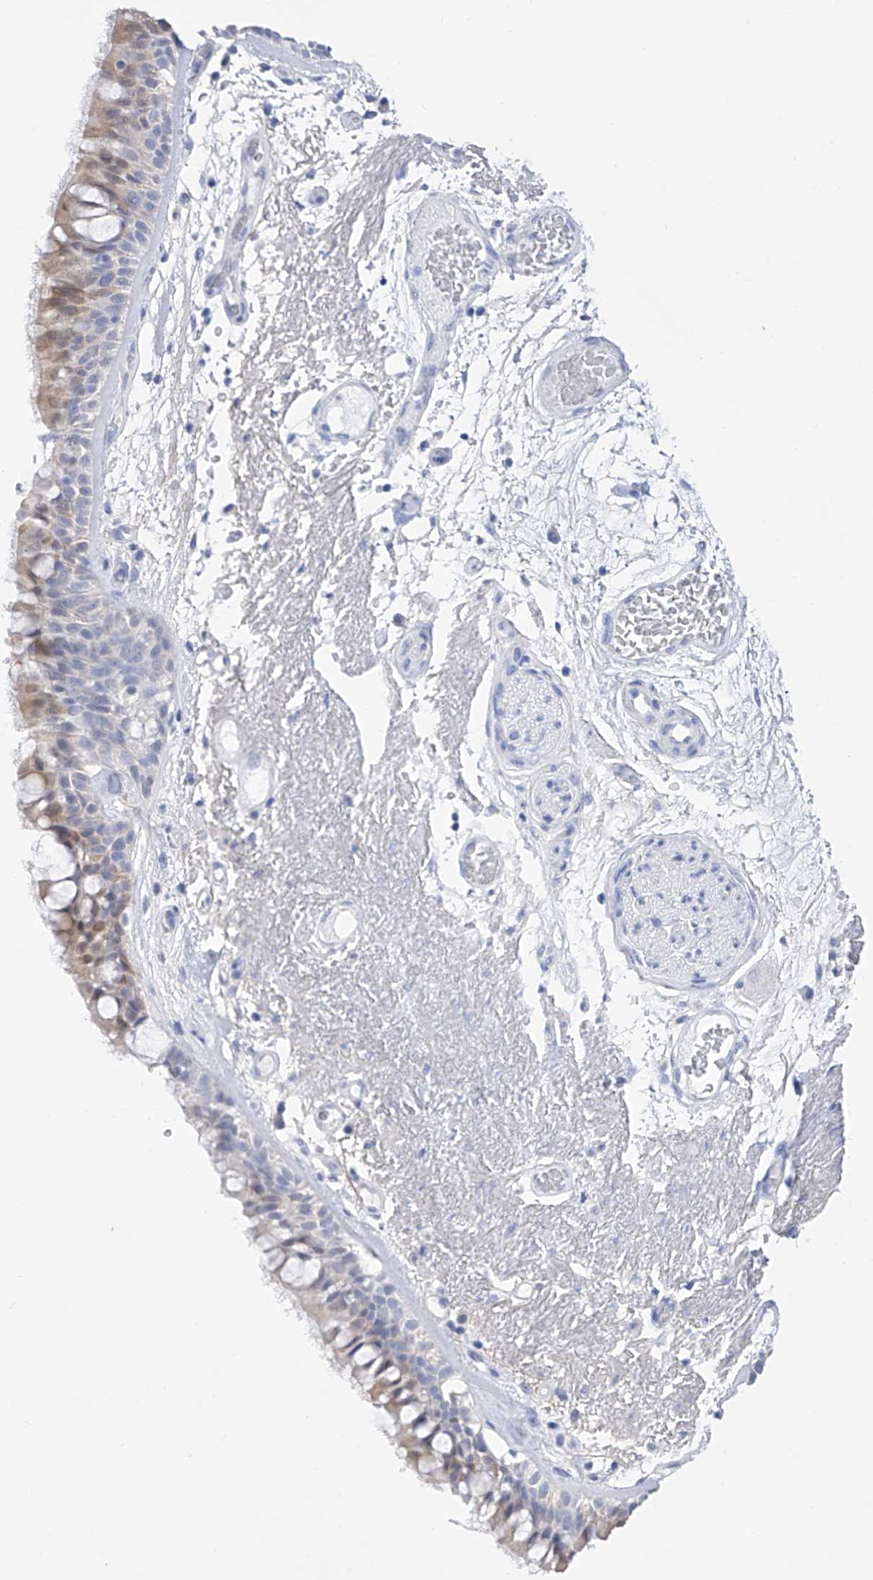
{"staining": {"intensity": "weak", "quantity": "<25%", "location": "cytoplasmic/membranous"}, "tissue": "bronchus", "cell_type": "Respiratory epithelial cells", "image_type": "normal", "snomed": [{"axis": "morphology", "description": "Normal tissue, NOS"}, {"axis": "morphology", "description": "Squamous cell carcinoma, NOS"}, {"axis": "topography", "description": "Lymph node"}, {"axis": "topography", "description": "Bronchus"}, {"axis": "topography", "description": "Lung"}], "caption": "Immunohistochemistry (IHC) image of normal bronchus stained for a protein (brown), which shows no staining in respiratory epithelial cells. The staining was performed using DAB (3,3'-diaminobenzidine) to visualize the protein expression in brown, while the nuclei were stained in blue with hematoxylin (Magnification: 20x).", "gene": "FLG", "patient": {"sex": "male", "age": 66}}